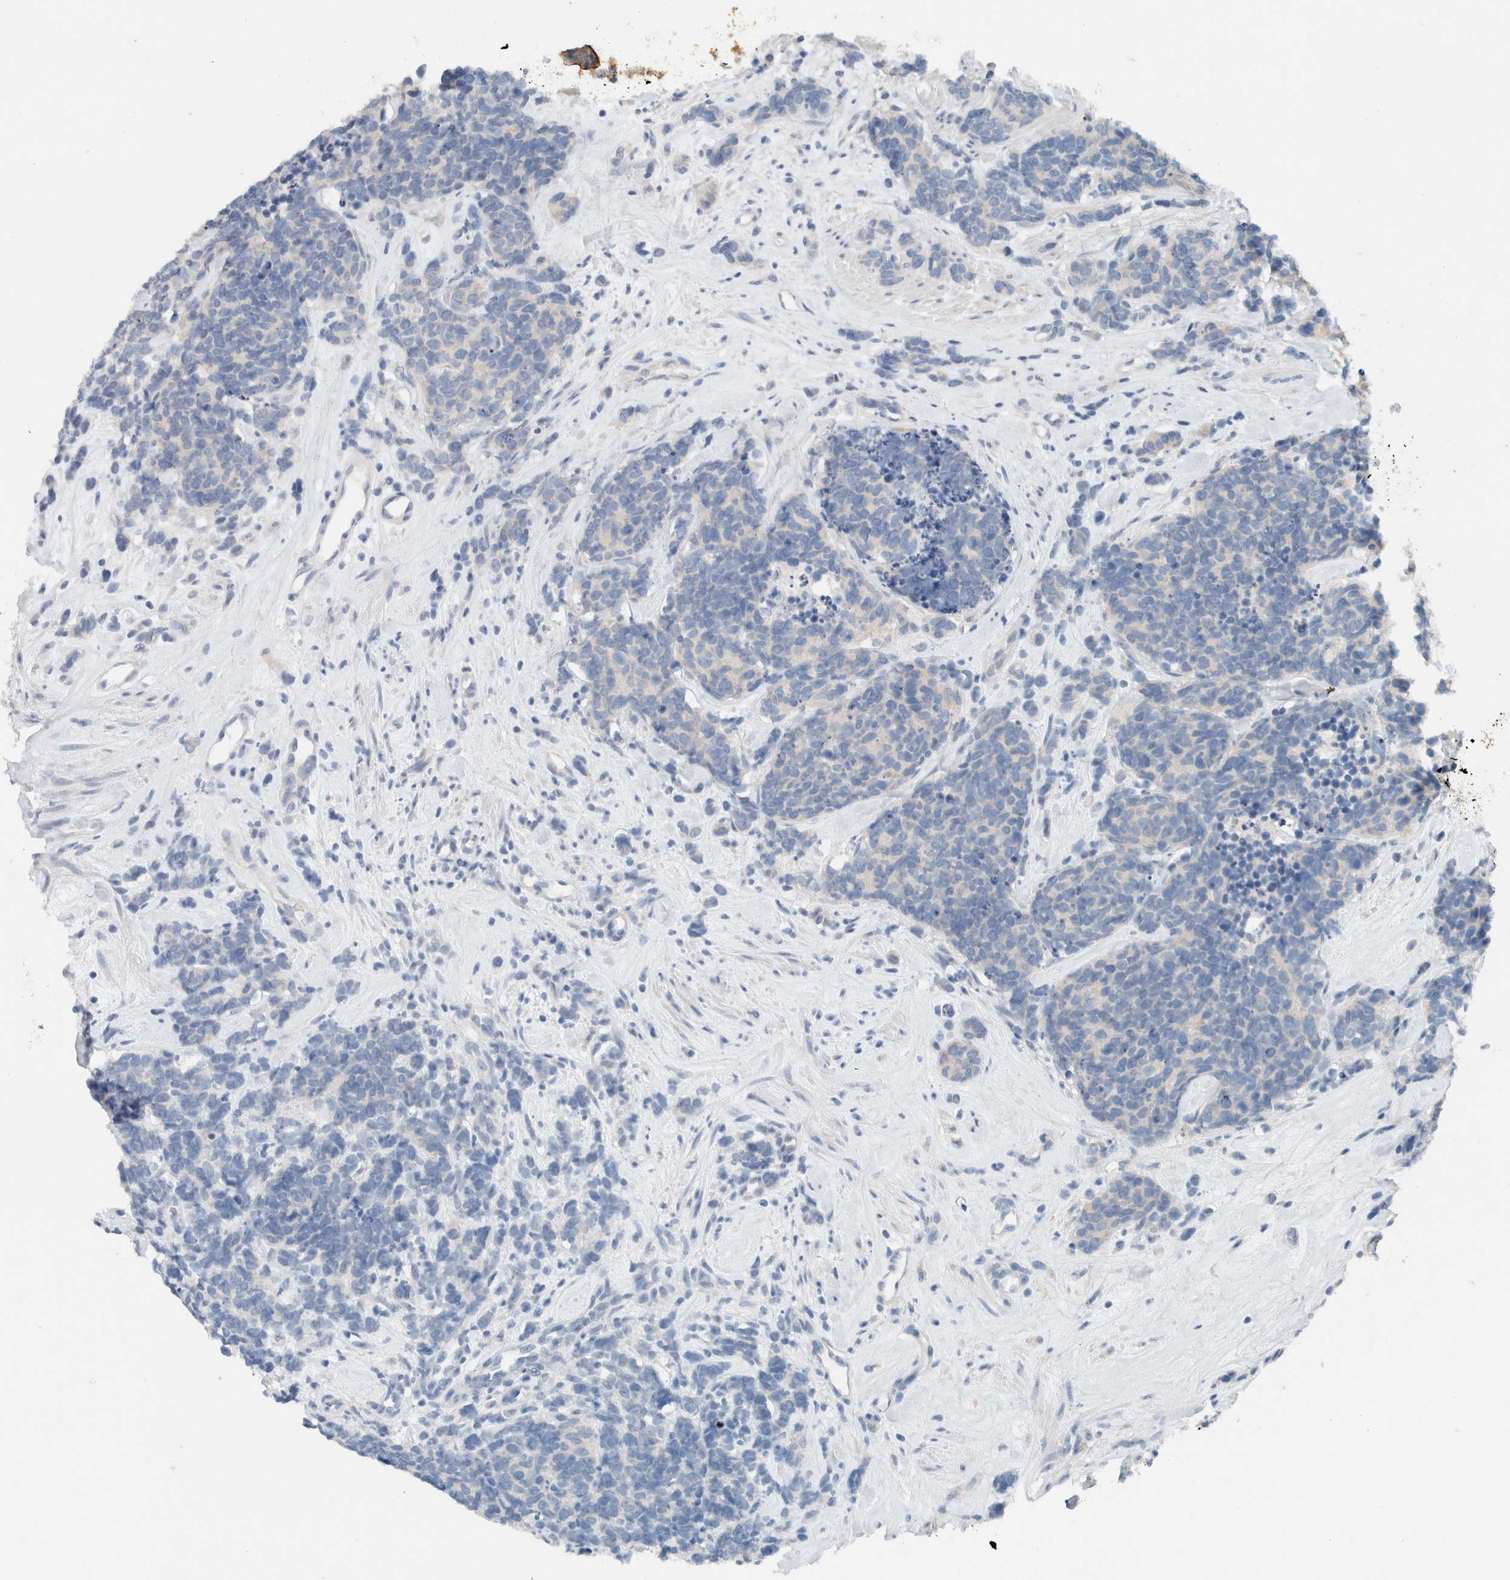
{"staining": {"intensity": "negative", "quantity": "none", "location": "none"}, "tissue": "carcinoid", "cell_type": "Tumor cells", "image_type": "cancer", "snomed": [{"axis": "morphology", "description": "Carcinoma, NOS"}, {"axis": "morphology", "description": "Carcinoid, malignant, NOS"}, {"axis": "topography", "description": "Urinary bladder"}], "caption": "Immunohistochemistry photomicrograph of neoplastic tissue: carcinoid stained with DAB (3,3'-diaminobenzidine) reveals no significant protein expression in tumor cells.", "gene": "DUOX1", "patient": {"sex": "male", "age": 57}}